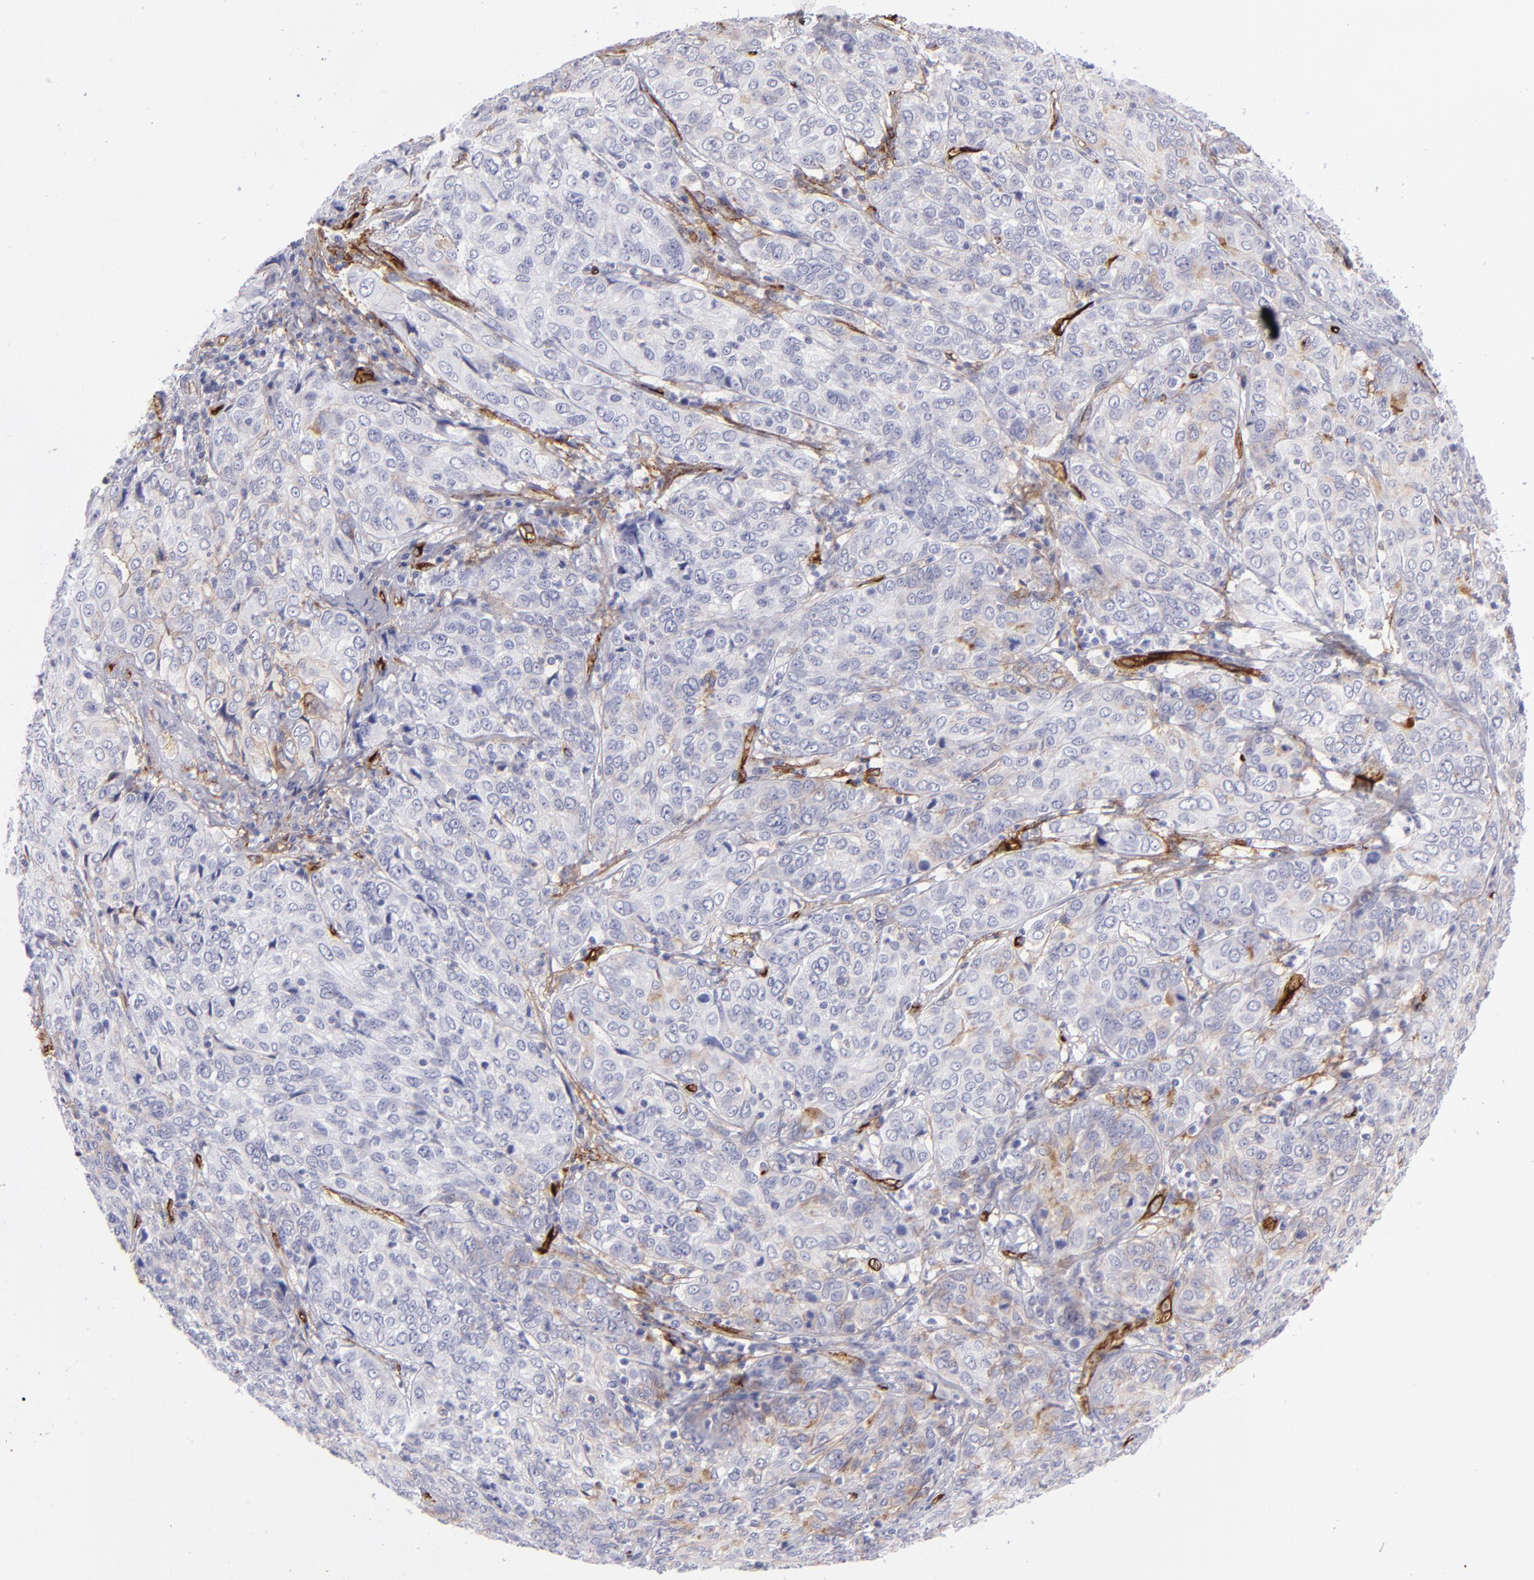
{"staining": {"intensity": "negative", "quantity": "none", "location": "none"}, "tissue": "cervical cancer", "cell_type": "Tumor cells", "image_type": "cancer", "snomed": [{"axis": "morphology", "description": "Squamous cell carcinoma, NOS"}, {"axis": "topography", "description": "Cervix"}], "caption": "DAB immunohistochemical staining of cervical cancer displays no significant expression in tumor cells.", "gene": "ACE", "patient": {"sex": "female", "age": 38}}